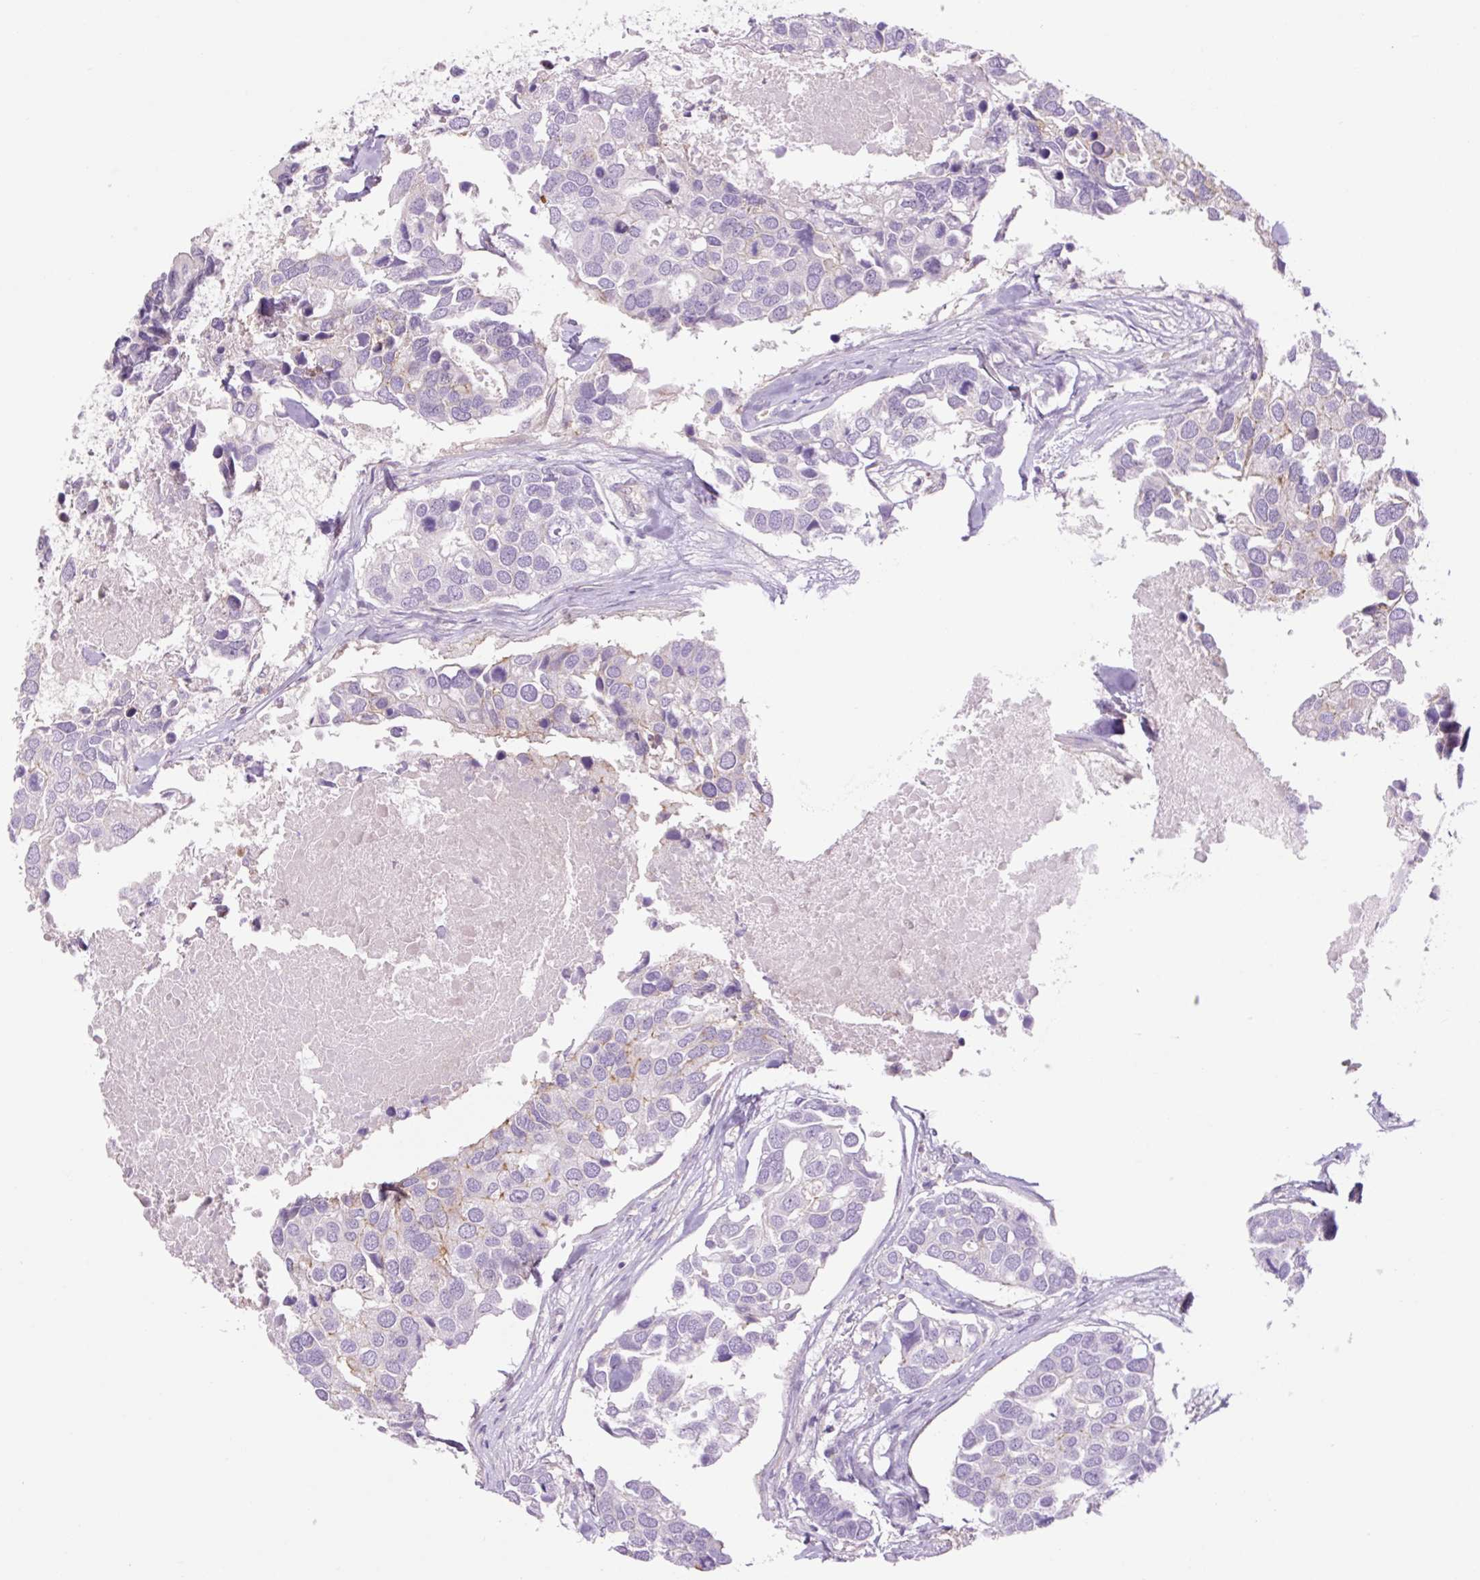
{"staining": {"intensity": "negative", "quantity": "none", "location": "none"}, "tissue": "breast cancer", "cell_type": "Tumor cells", "image_type": "cancer", "snomed": [{"axis": "morphology", "description": "Duct carcinoma"}, {"axis": "topography", "description": "Breast"}], "caption": "Tumor cells are negative for protein expression in human breast cancer.", "gene": "GRID2", "patient": {"sex": "female", "age": 83}}